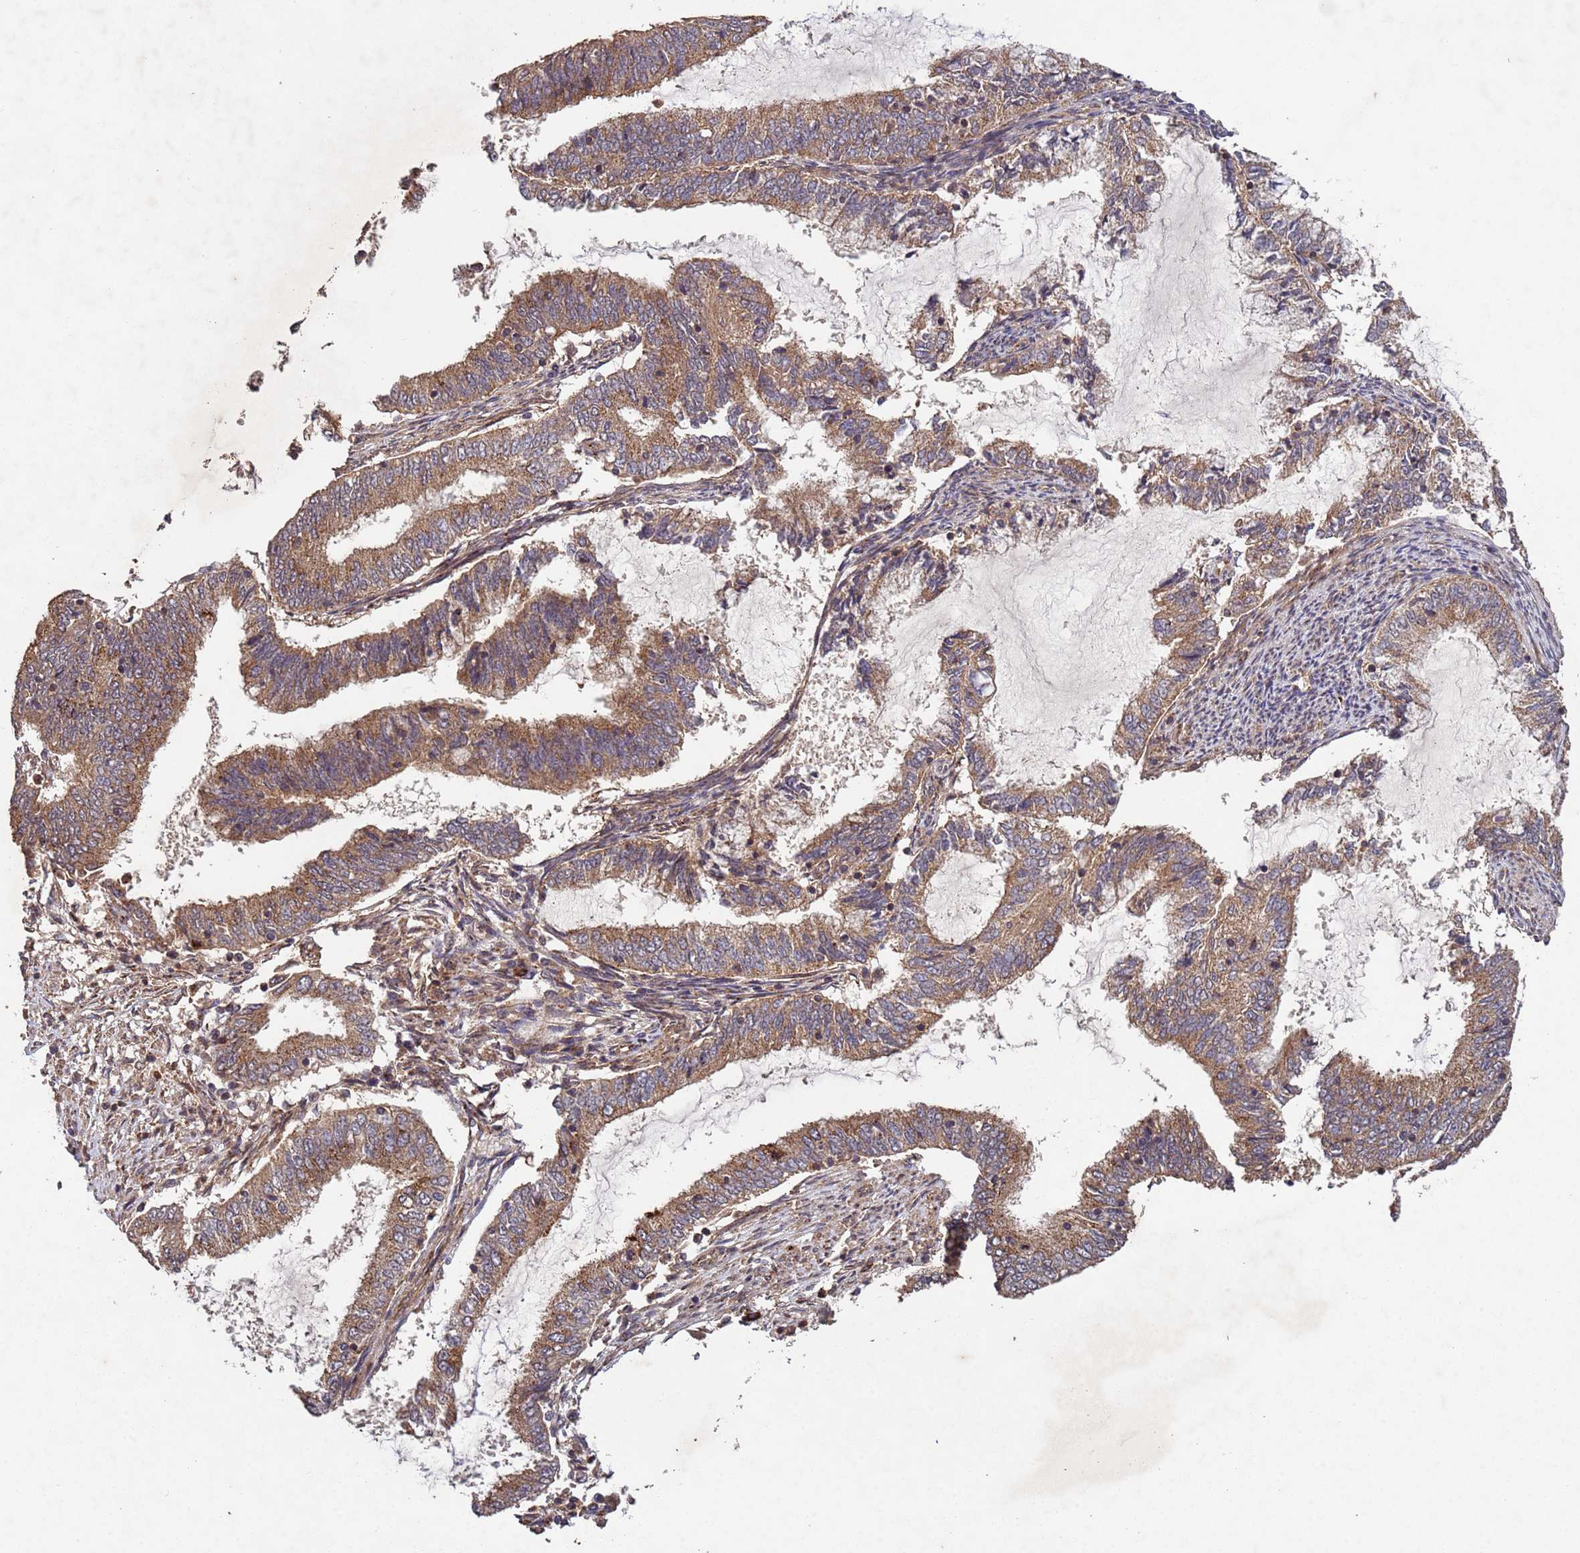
{"staining": {"intensity": "moderate", "quantity": ">75%", "location": "cytoplasmic/membranous"}, "tissue": "endometrial cancer", "cell_type": "Tumor cells", "image_type": "cancer", "snomed": [{"axis": "morphology", "description": "Adenocarcinoma, NOS"}, {"axis": "topography", "description": "Endometrium"}], "caption": "Protein expression by immunohistochemistry exhibits moderate cytoplasmic/membranous positivity in approximately >75% of tumor cells in endometrial cancer (adenocarcinoma).", "gene": "FASTKD1", "patient": {"sex": "female", "age": 51}}